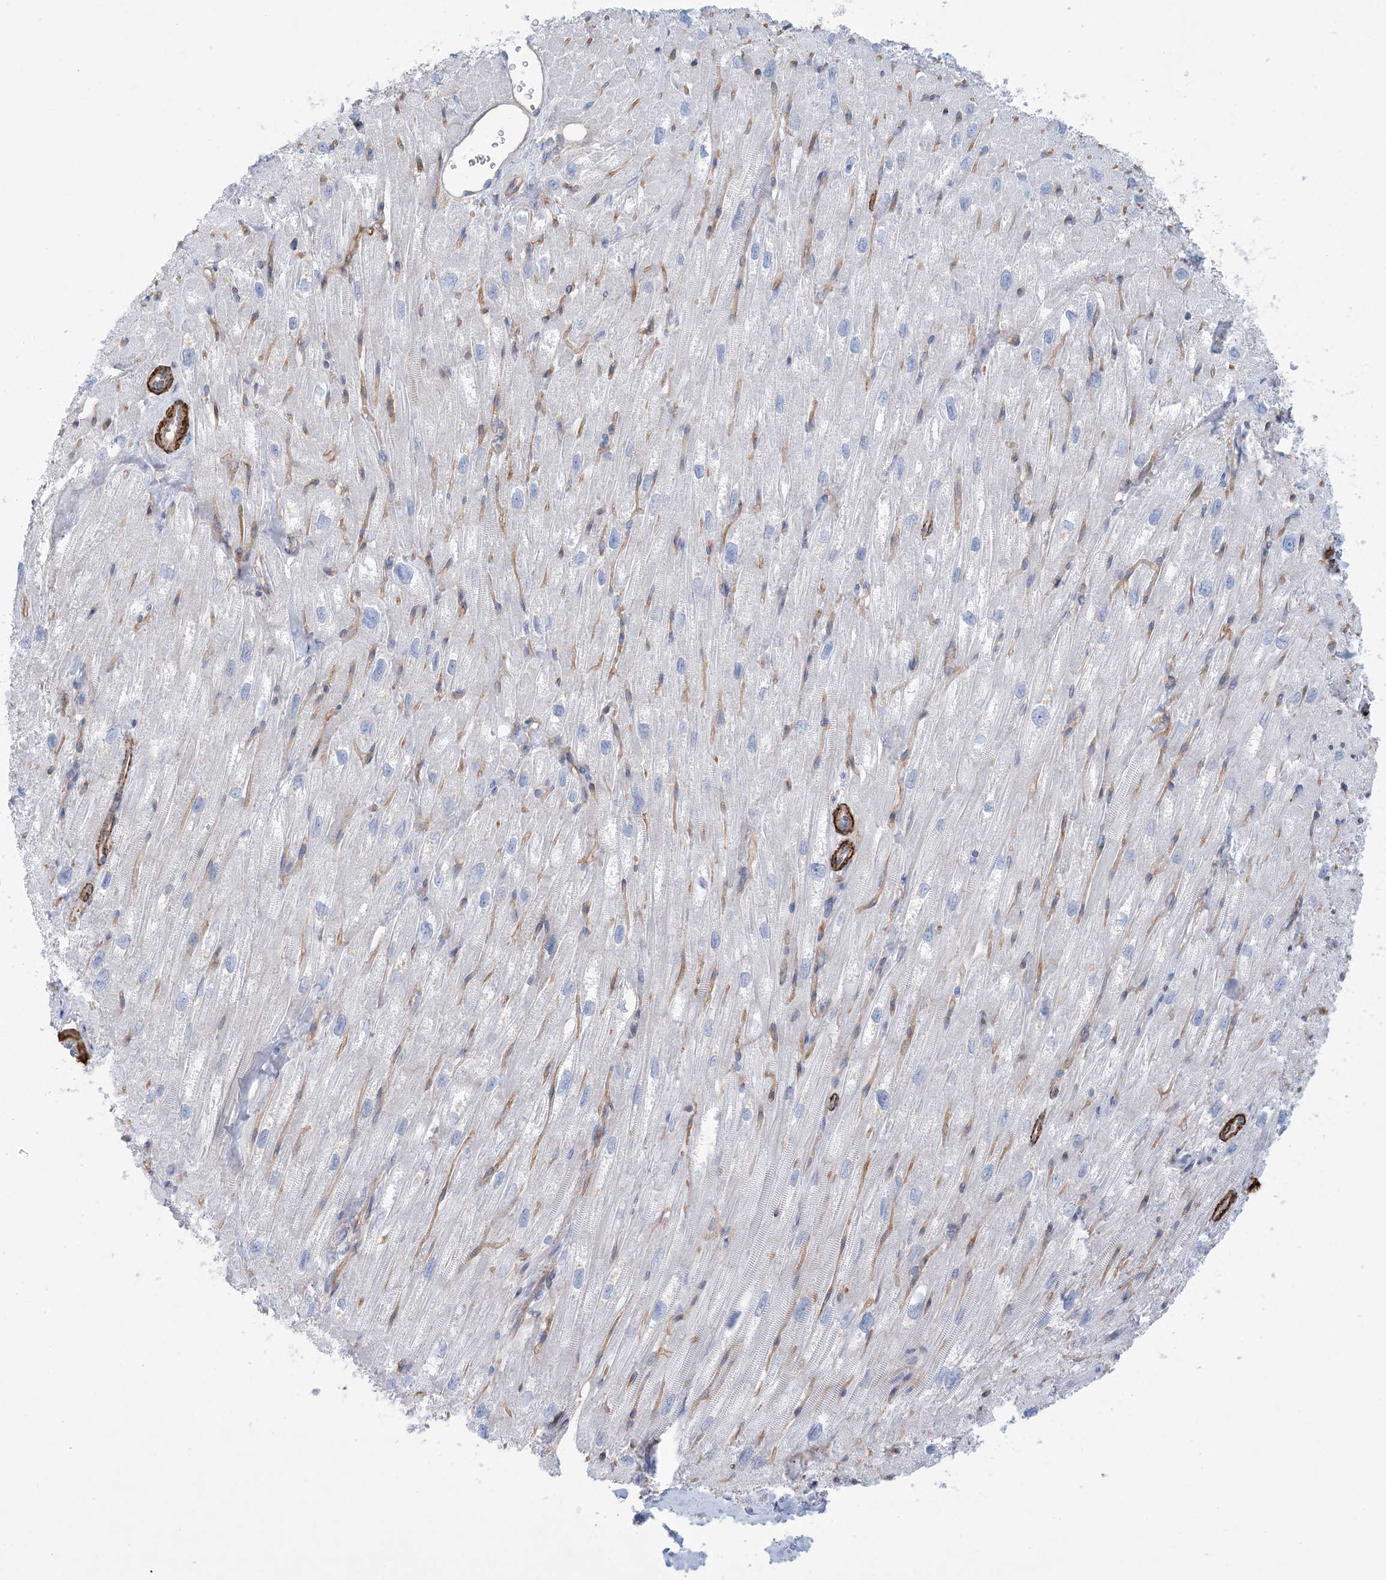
{"staining": {"intensity": "negative", "quantity": "none", "location": "none"}, "tissue": "heart muscle", "cell_type": "Cardiomyocytes", "image_type": "normal", "snomed": [{"axis": "morphology", "description": "Normal tissue, NOS"}, {"axis": "topography", "description": "Heart"}], "caption": "Immunohistochemistry (IHC) of normal human heart muscle displays no expression in cardiomyocytes. (Immunohistochemistry, brightfield microscopy, high magnification).", "gene": "SHANK1", "patient": {"sex": "male", "age": 50}}